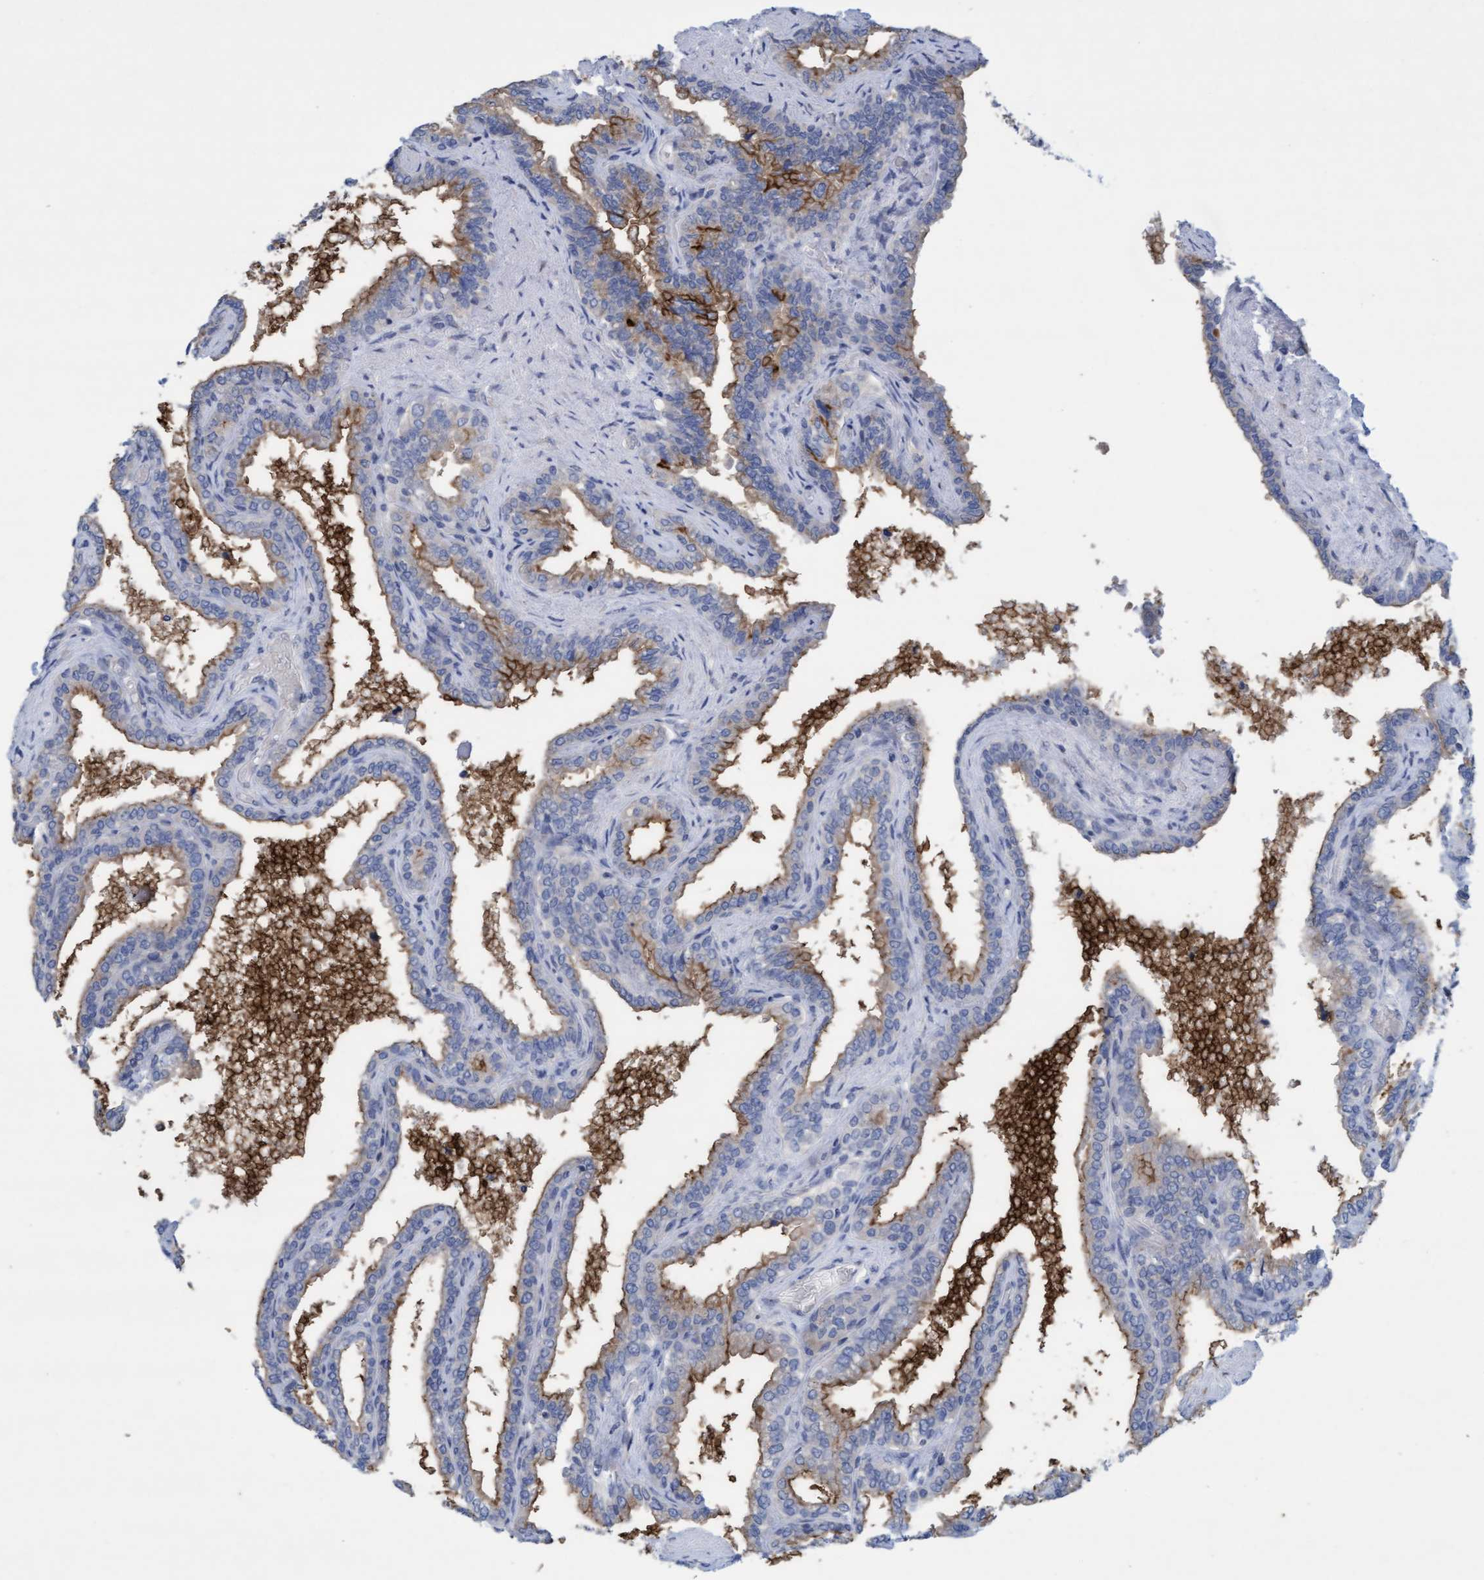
{"staining": {"intensity": "weak", "quantity": ">75%", "location": "cytoplasmic/membranous"}, "tissue": "seminal vesicle", "cell_type": "Glandular cells", "image_type": "normal", "snomed": [{"axis": "morphology", "description": "Normal tissue, NOS"}, {"axis": "topography", "description": "Seminal veicle"}], "caption": "Immunohistochemical staining of unremarkable seminal vesicle displays low levels of weak cytoplasmic/membranous expression in approximately >75% of glandular cells.", "gene": "SLC28A3", "patient": {"sex": "male", "age": 46}}